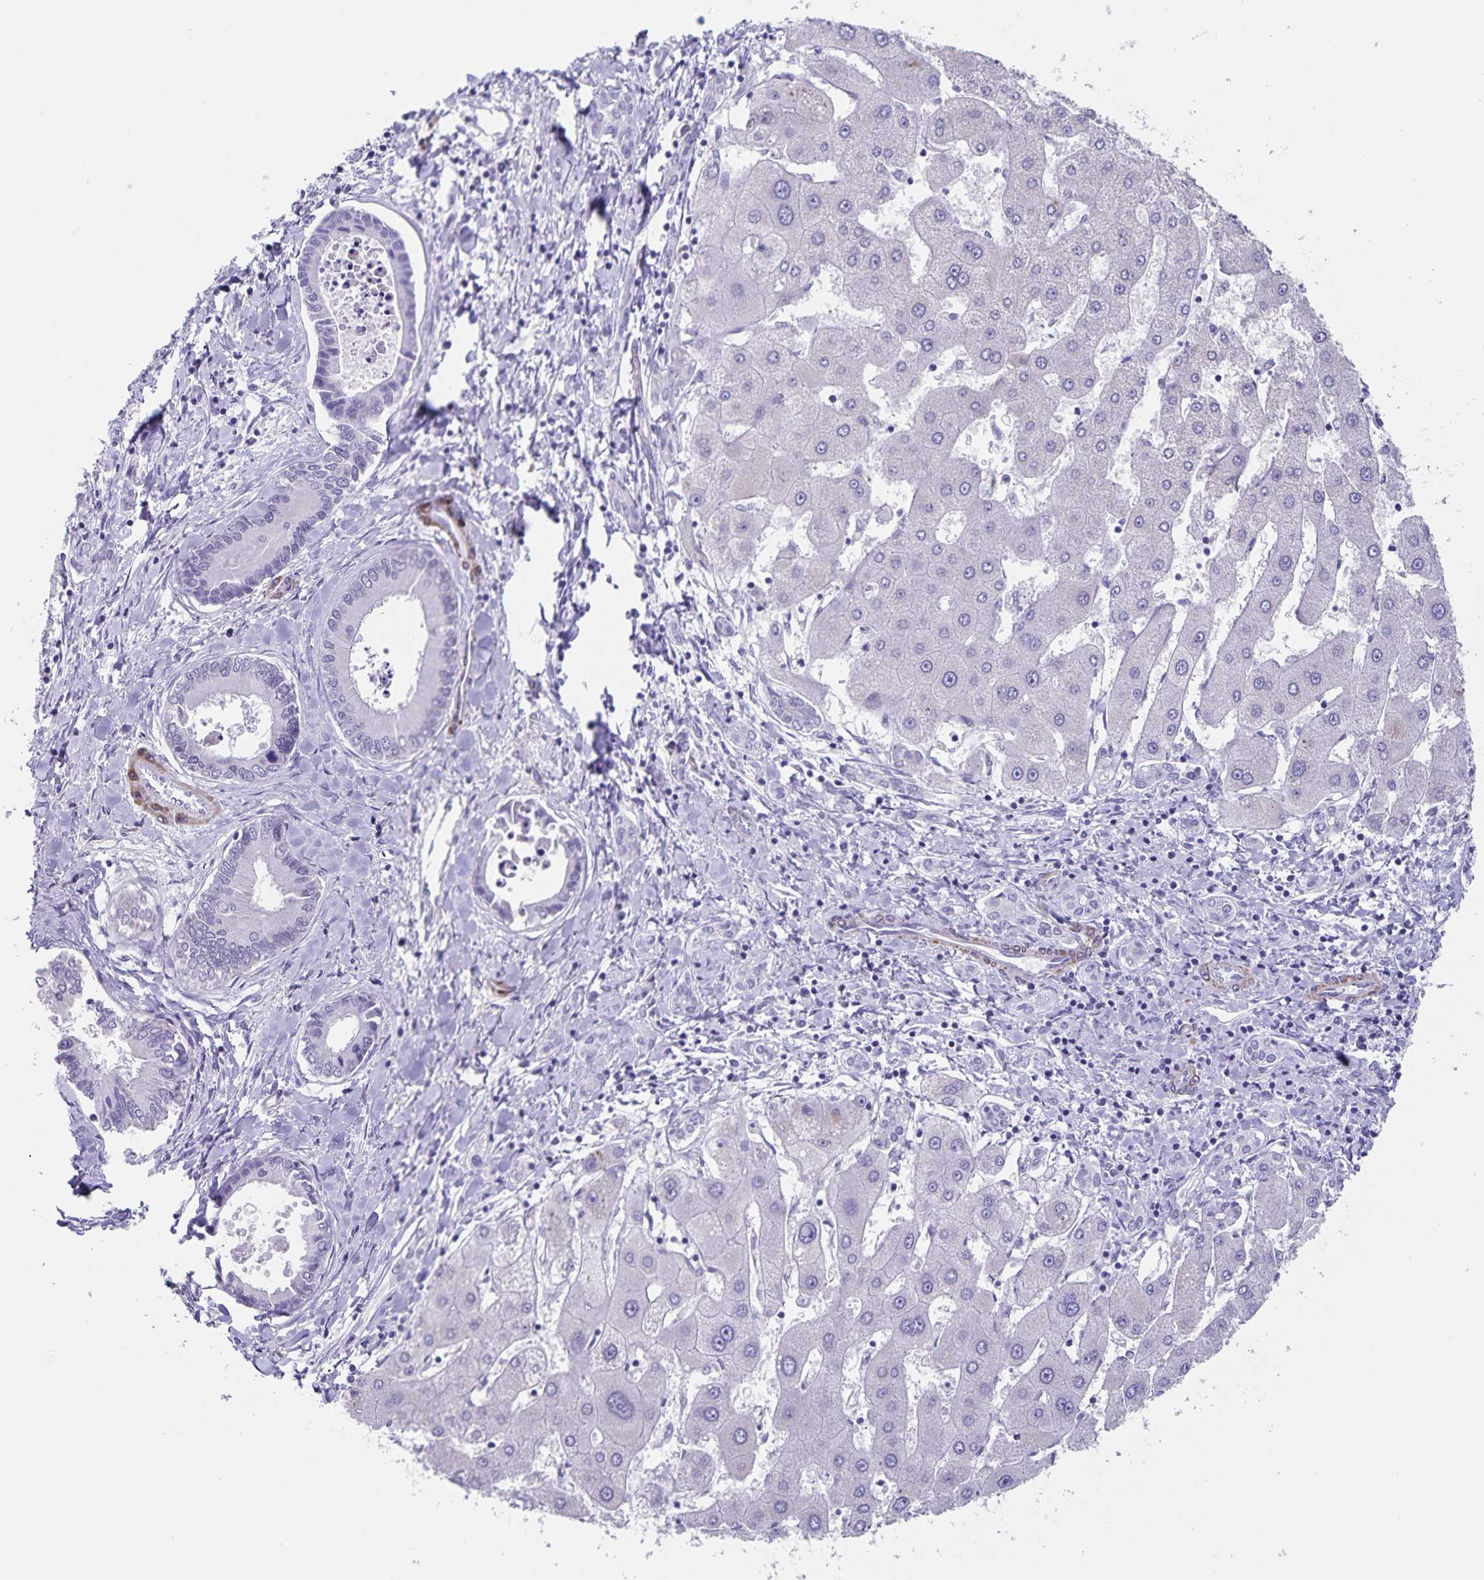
{"staining": {"intensity": "negative", "quantity": "none", "location": "none"}, "tissue": "liver cancer", "cell_type": "Tumor cells", "image_type": "cancer", "snomed": [{"axis": "morphology", "description": "Cholangiocarcinoma"}, {"axis": "topography", "description": "Liver"}], "caption": "Immunohistochemistry (IHC) of human liver cancer demonstrates no positivity in tumor cells.", "gene": "SYNM", "patient": {"sex": "male", "age": 66}}